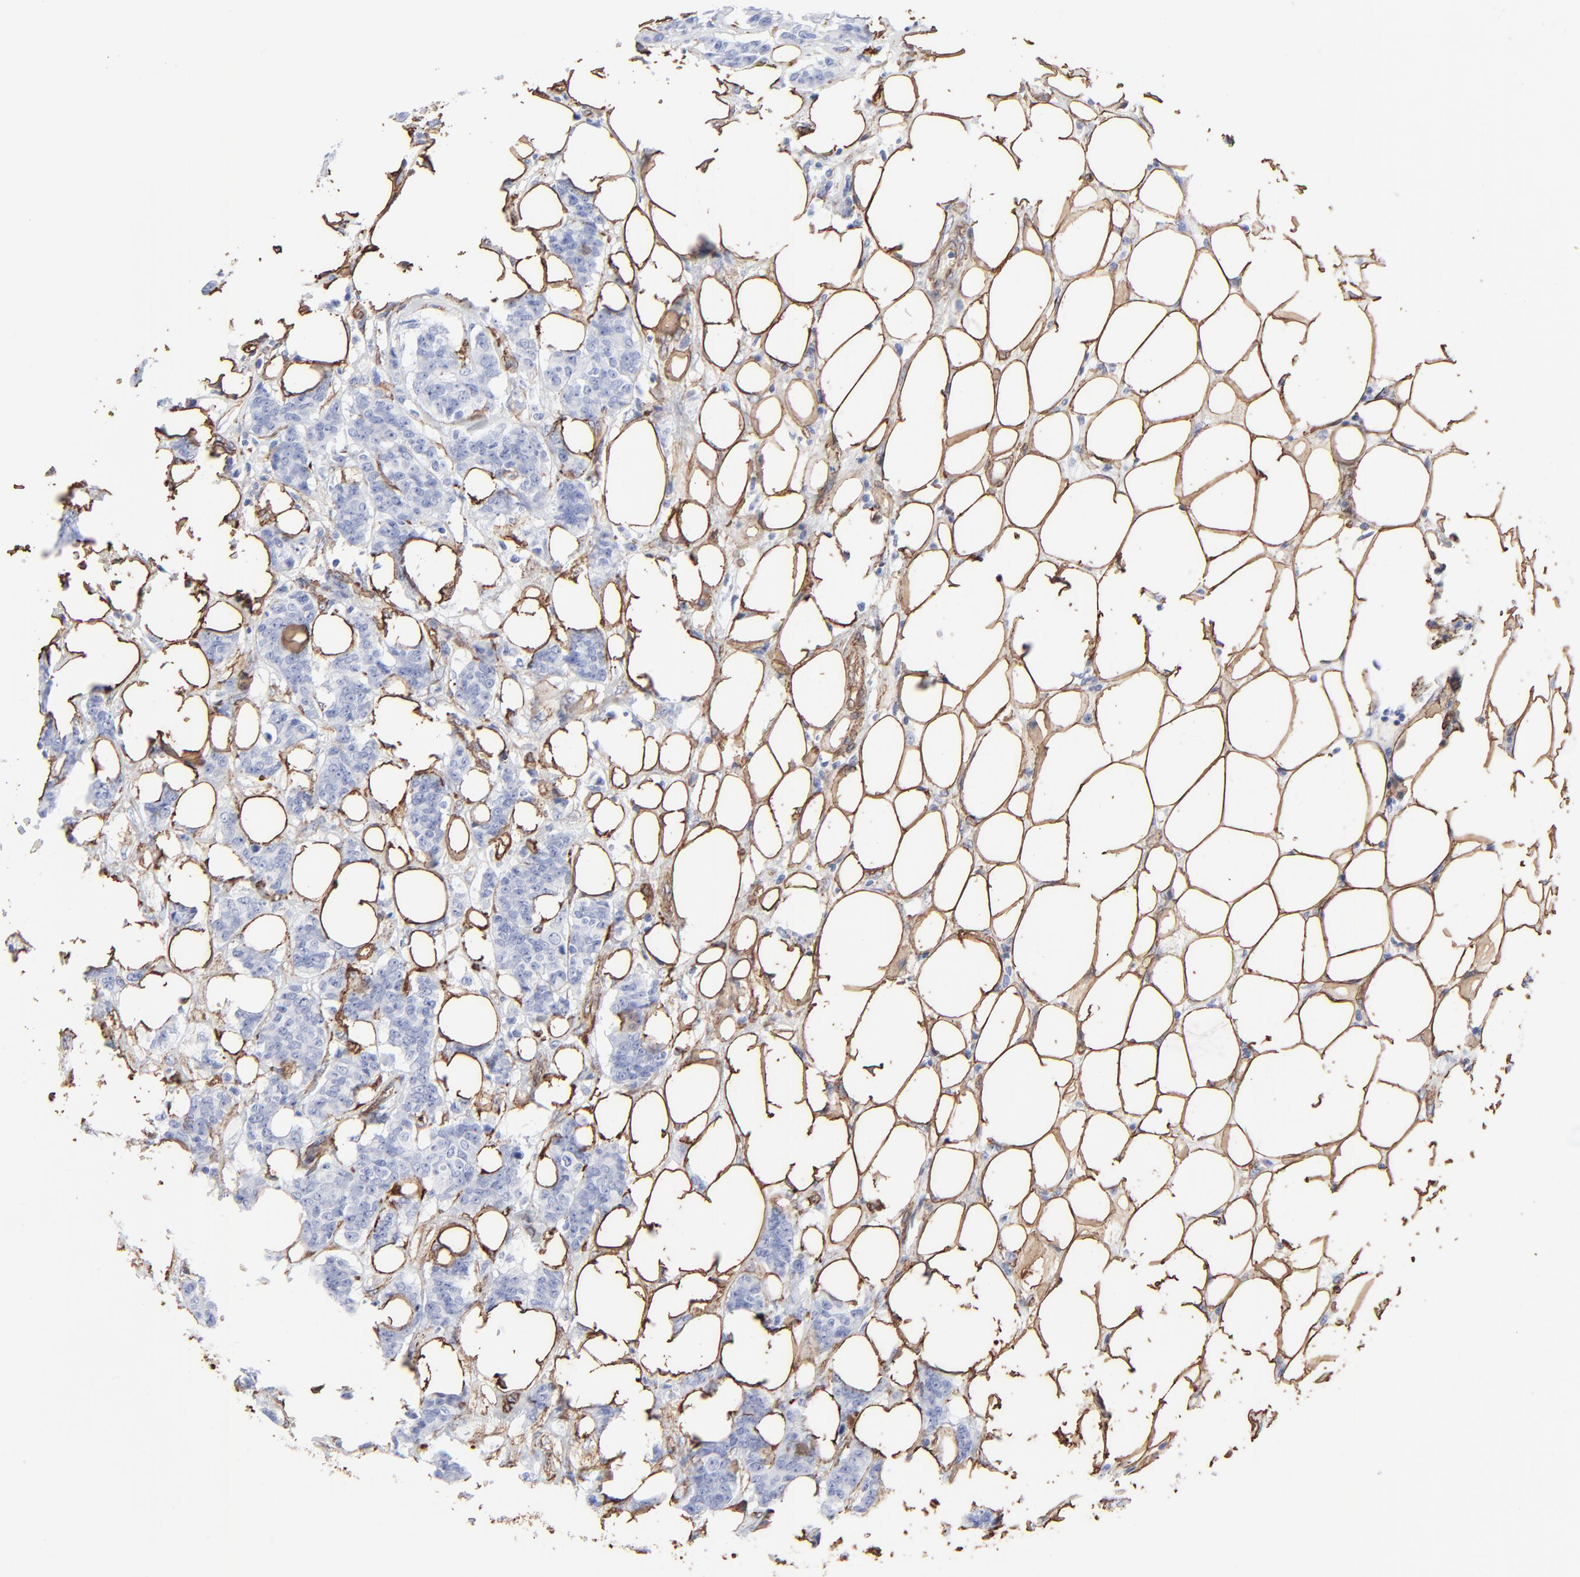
{"staining": {"intensity": "negative", "quantity": "none", "location": "none"}, "tissue": "breast cancer", "cell_type": "Tumor cells", "image_type": "cancer", "snomed": [{"axis": "morphology", "description": "Duct carcinoma"}, {"axis": "topography", "description": "Breast"}], "caption": "IHC photomicrograph of neoplastic tissue: breast cancer stained with DAB shows no significant protein positivity in tumor cells. (DAB immunohistochemistry (IHC), high magnification).", "gene": "CAV1", "patient": {"sex": "female", "age": 40}}